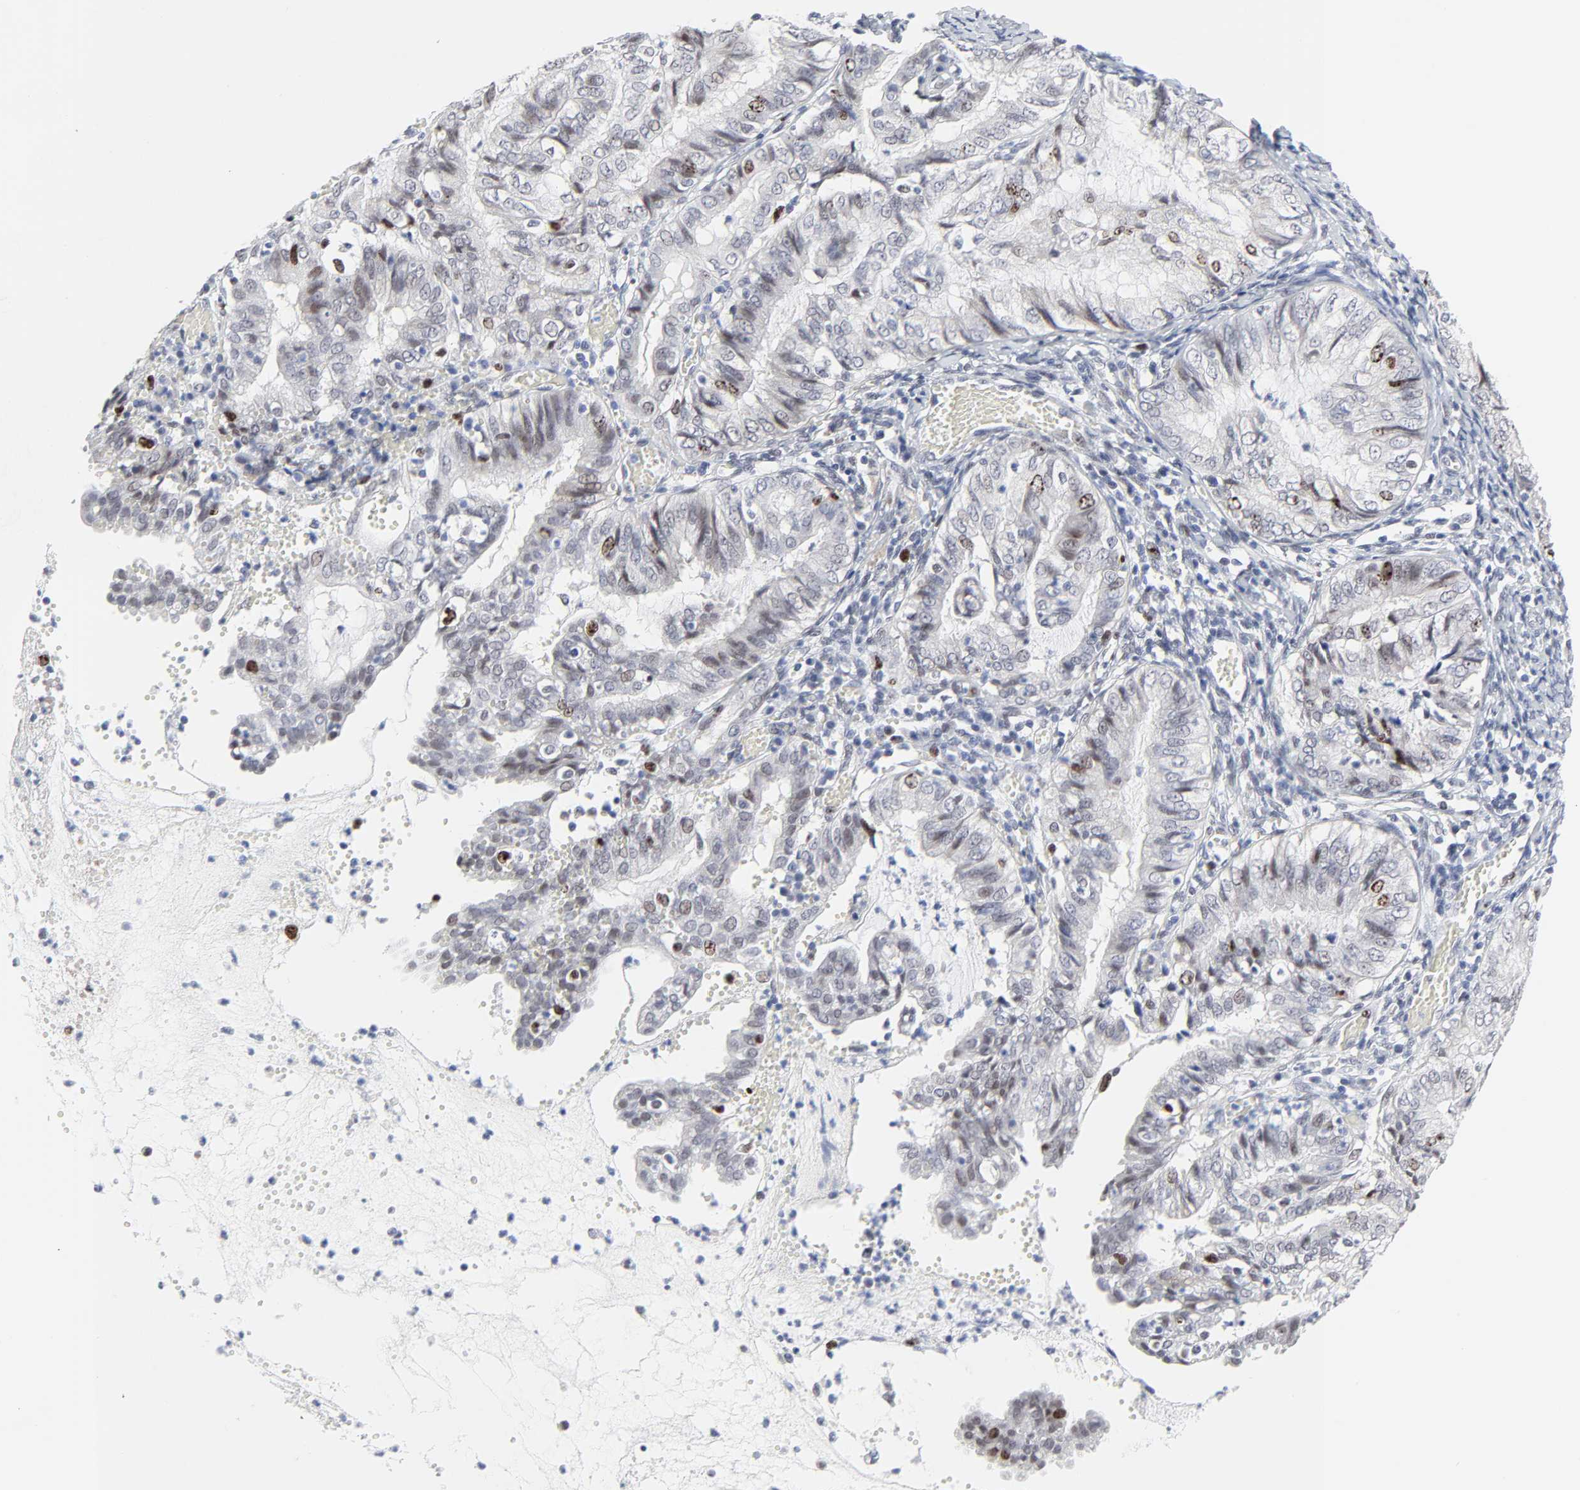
{"staining": {"intensity": "weak", "quantity": "<25%", "location": "nuclear"}, "tissue": "endometrial cancer", "cell_type": "Tumor cells", "image_type": "cancer", "snomed": [{"axis": "morphology", "description": "Adenocarcinoma, NOS"}, {"axis": "topography", "description": "Endometrium"}], "caption": "A photomicrograph of adenocarcinoma (endometrial) stained for a protein displays no brown staining in tumor cells.", "gene": "ZNF589", "patient": {"sex": "female", "age": 66}}